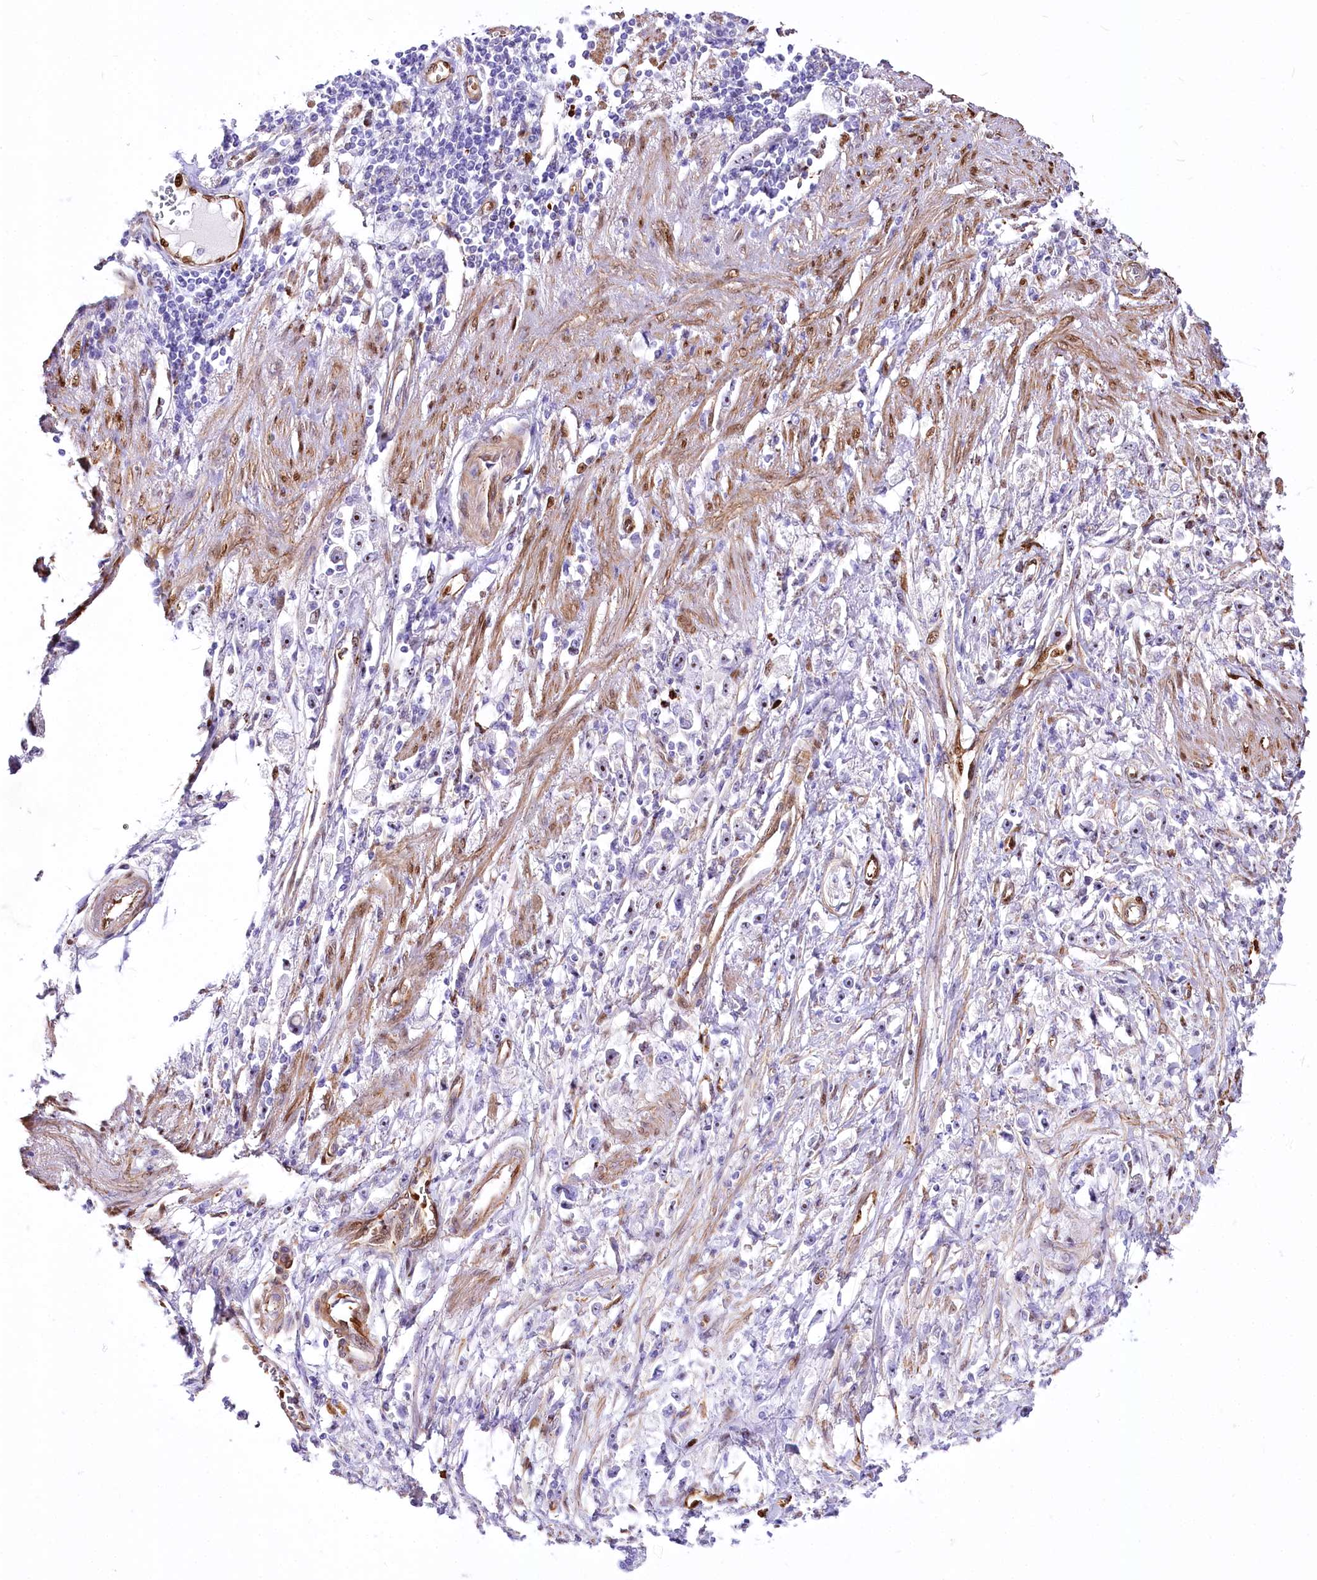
{"staining": {"intensity": "moderate", "quantity": "<25%", "location": "nuclear"}, "tissue": "stomach cancer", "cell_type": "Tumor cells", "image_type": "cancer", "snomed": [{"axis": "morphology", "description": "Adenocarcinoma, NOS"}, {"axis": "topography", "description": "Stomach"}], "caption": "Human stomach adenocarcinoma stained for a protein (brown) shows moderate nuclear positive staining in approximately <25% of tumor cells.", "gene": "PTMS", "patient": {"sex": "female", "age": 59}}